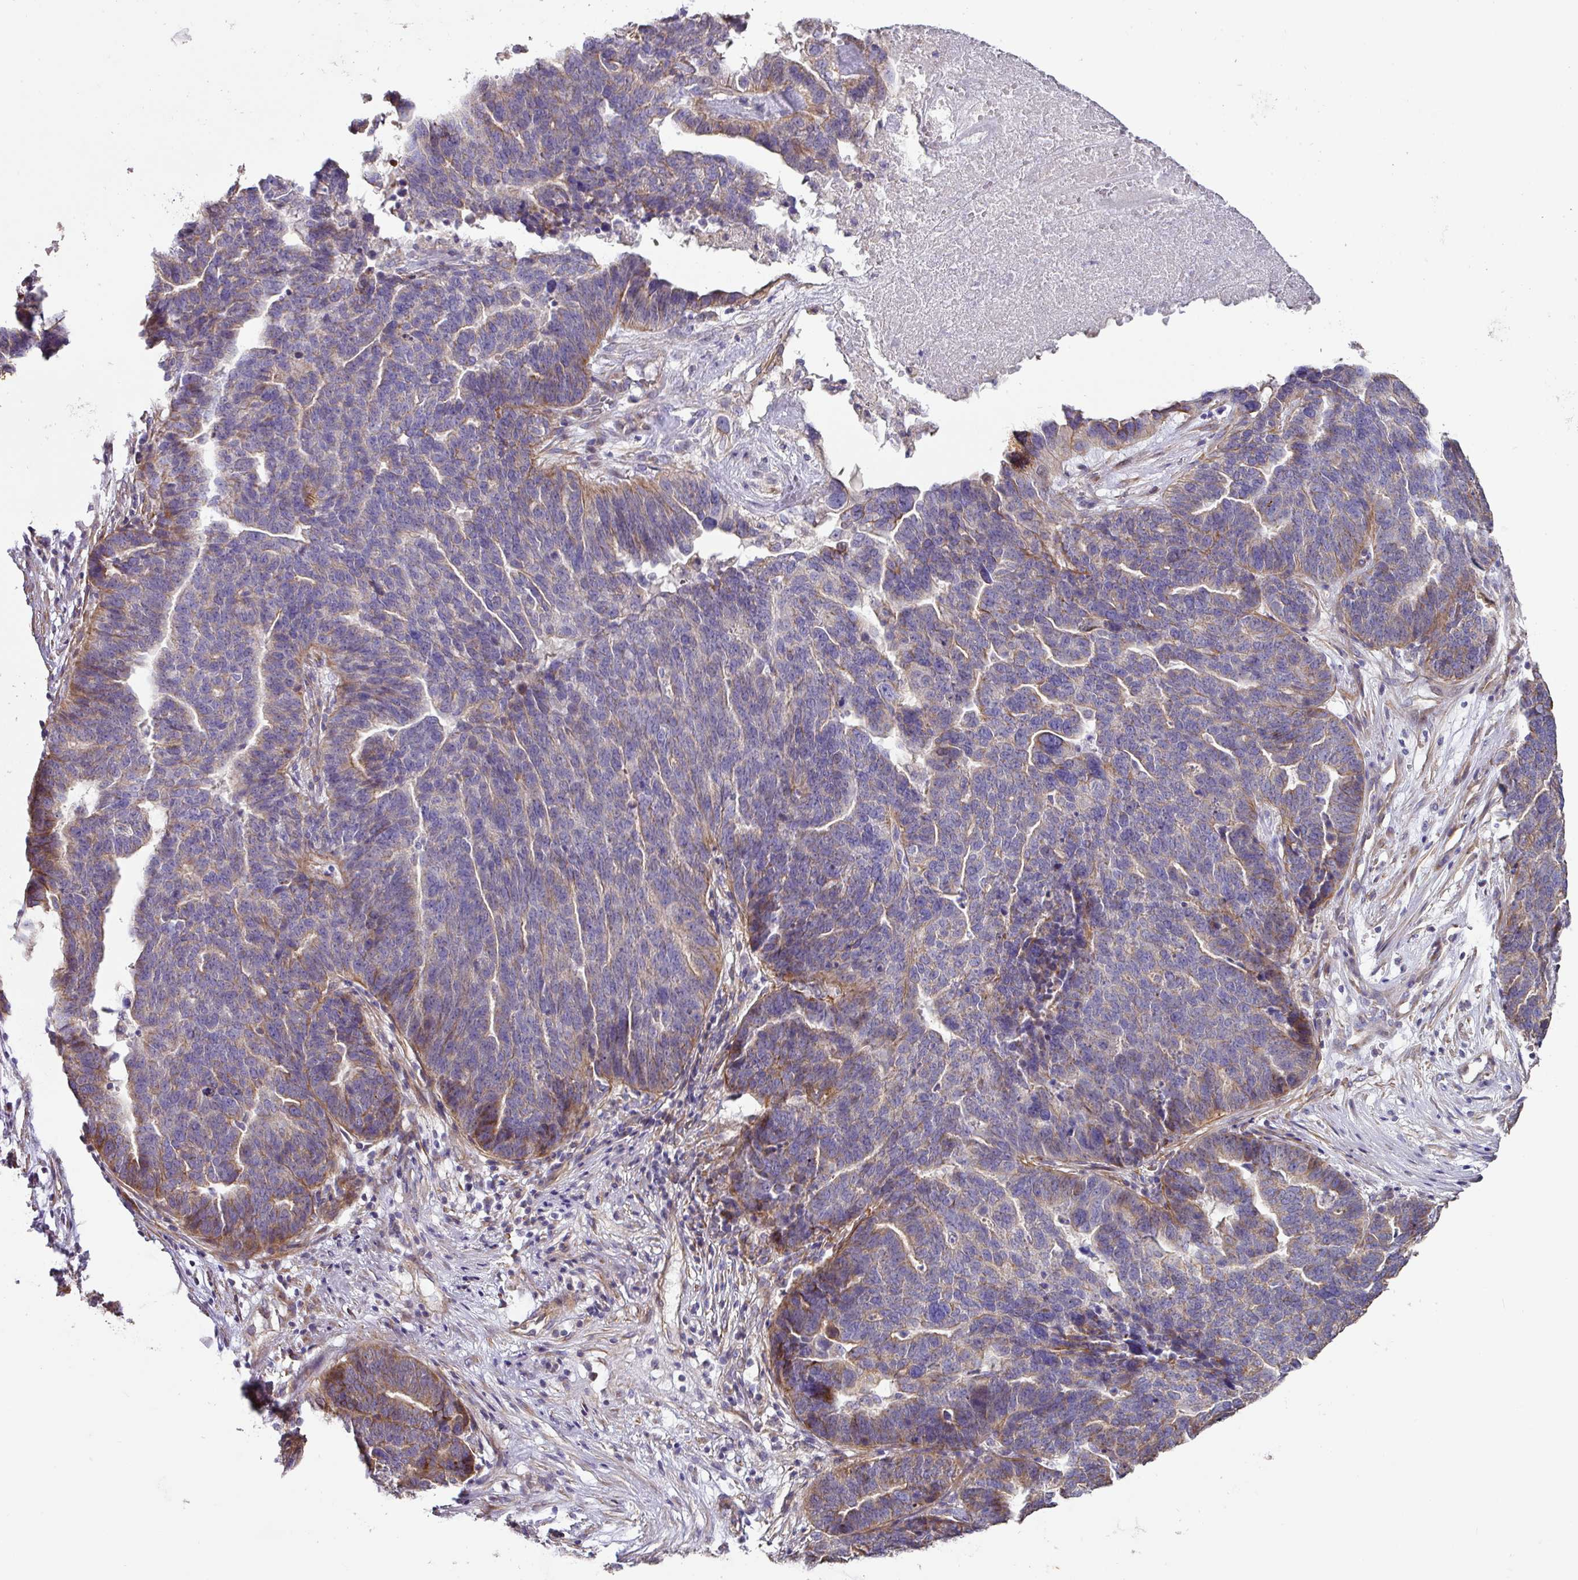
{"staining": {"intensity": "moderate", "quantity": "<25%", "location": "cytoplasmic/membranous"}, "tissue": "ovarian cancer", "cell_type": "Tumor cells", "image_type": "cancer", "snomed": [{"axis": "morphology", "description": "Cystadenocarcinoma, serous, NOS"}, {"axis": "topography", "description": "Ovary"}], "caption": "Ovarian serous cystadenocarcinoma was stained to show a protein in brown. There is low levels of moderate cytoplasmic/membranous positivity in approximately <25% of tumor cells. (DAB (3,3'-diaminobenzidine) IHC with brightfield microscopy, high magnification).", "gene": "MRRF", "patient": {"sex": "female", "age": 59}}